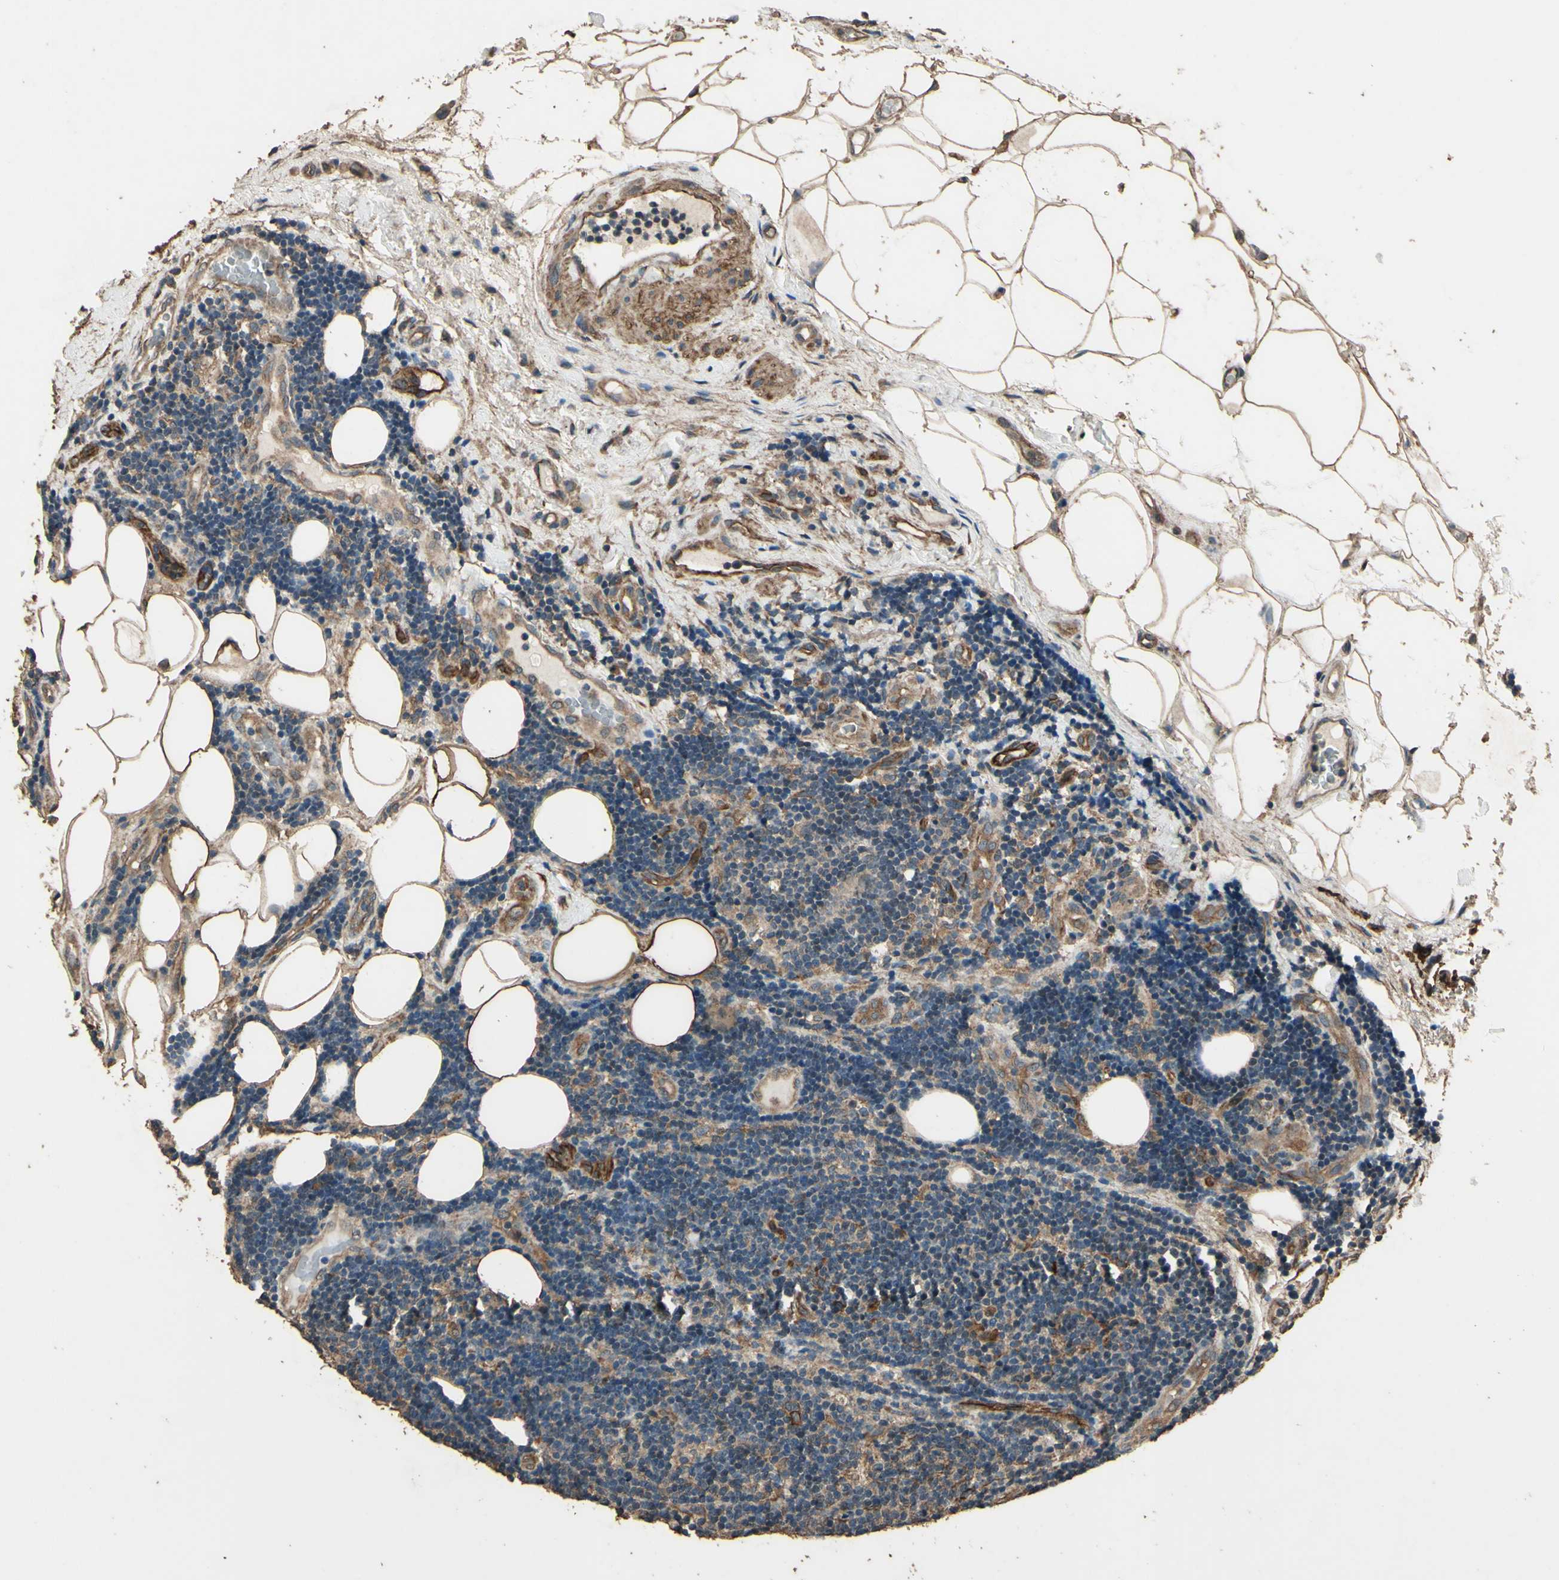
{"staining": {"intensity": "weak", "quantity": "25%-75%", "location": "cytoplasmic/membranous"}, "tissue": "lymphoma", "cell_type": "Tumor cells", "image_type": "cancer", "snomed": [{"axis": "morphology", "description": "Malignant lymphoma, non-Hodgkin's type, Low grade"}, {"axis": "topography", "description": "Lymph node"}], "caption": "DAB (3,3'-diaminobenzidine) immunohistochemical staining of human malignant lymphoma, non-Hodgkin's type (low-grade) demonstrates weak cytoplasmic/membranous protein expression in about 25%-75% of tumor cells.", "gene": "TSPO", "patient": {"sex": "male", "age": 83}}